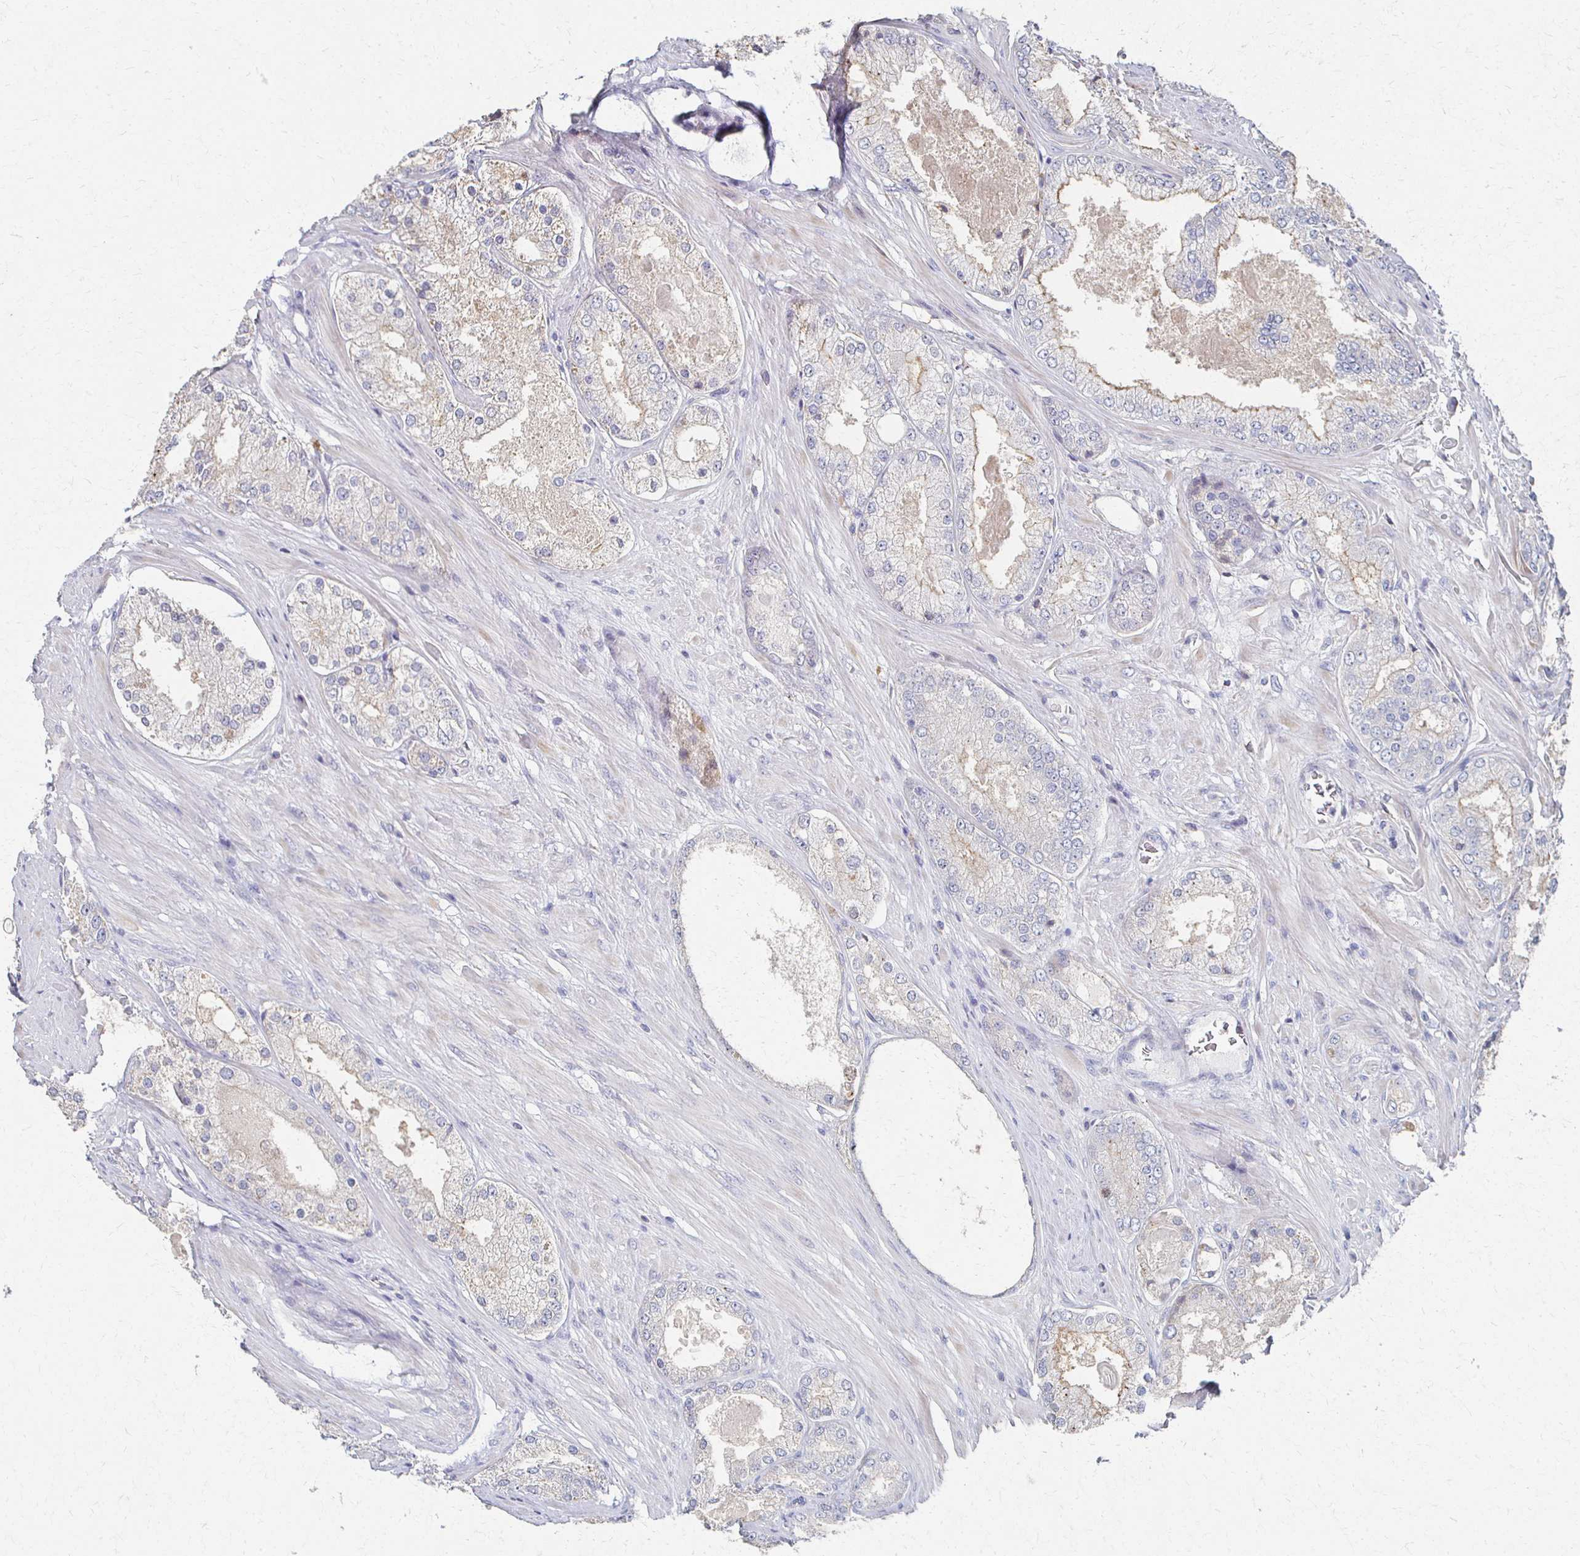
{"staining": {"intensity": "weak", "quantity": "<25%", "location": "cytoplasmic/membranous"}, "tissue": "prostate cancer", "cell_type": "Tumor cells", "image_type": "cancer", "snomed": [{"axis": "morphology", "description": "Adenocarcinoma, Low grade"}, {"axis": "topography", "description": "Prostate"}], "caption": "An image of prostate cancer (adenocarcinoma (low-grade)) stained for a protein displays no brown staining in tumor cells.", "gene": "CX3CR1", "patient": {"sex": "male", "age": 68}}